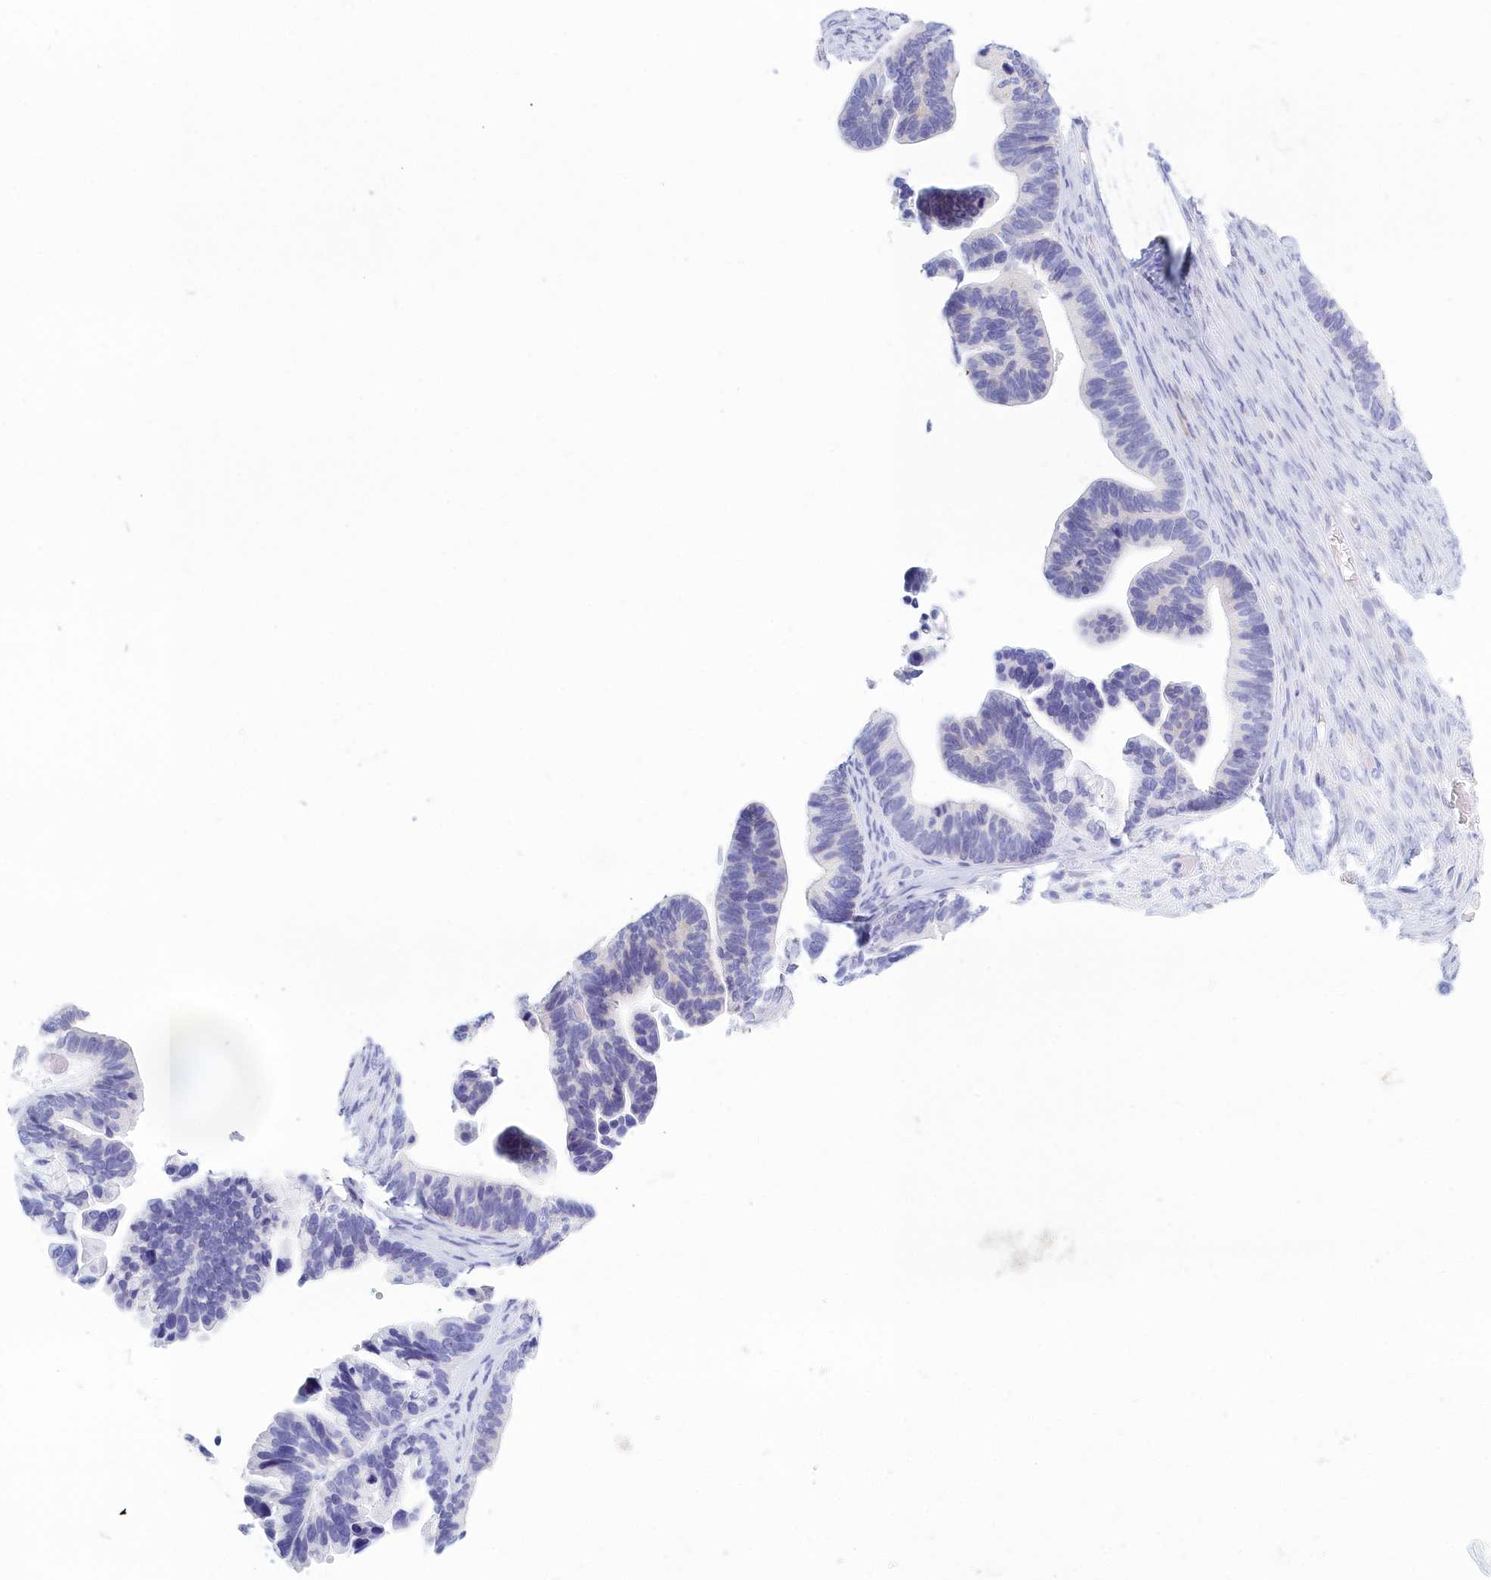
{"staining": {"intensity": "negative", "quantity": "none", "location": "none"}, "tissue": "ovarian cancer", "cell_type": "Tumor cells", "image_type": "cancer", "snomed": [{"axis": "morphology", "description": "Cystadenocarcinoma, serous, NOS"}, {"axis": "topography", "description": "Ovary"}], "caption": "High magnification brightfield microscopy of ovarian serous cystadenocarcinoma stained with DAB (3,3'-diaminobenzidine) (brown) and counterstained with hematoxylin (blue): tumor cells show no significant expression.", "gene": "TMEM97", "patient": {"sex": "female", "age": 56}}